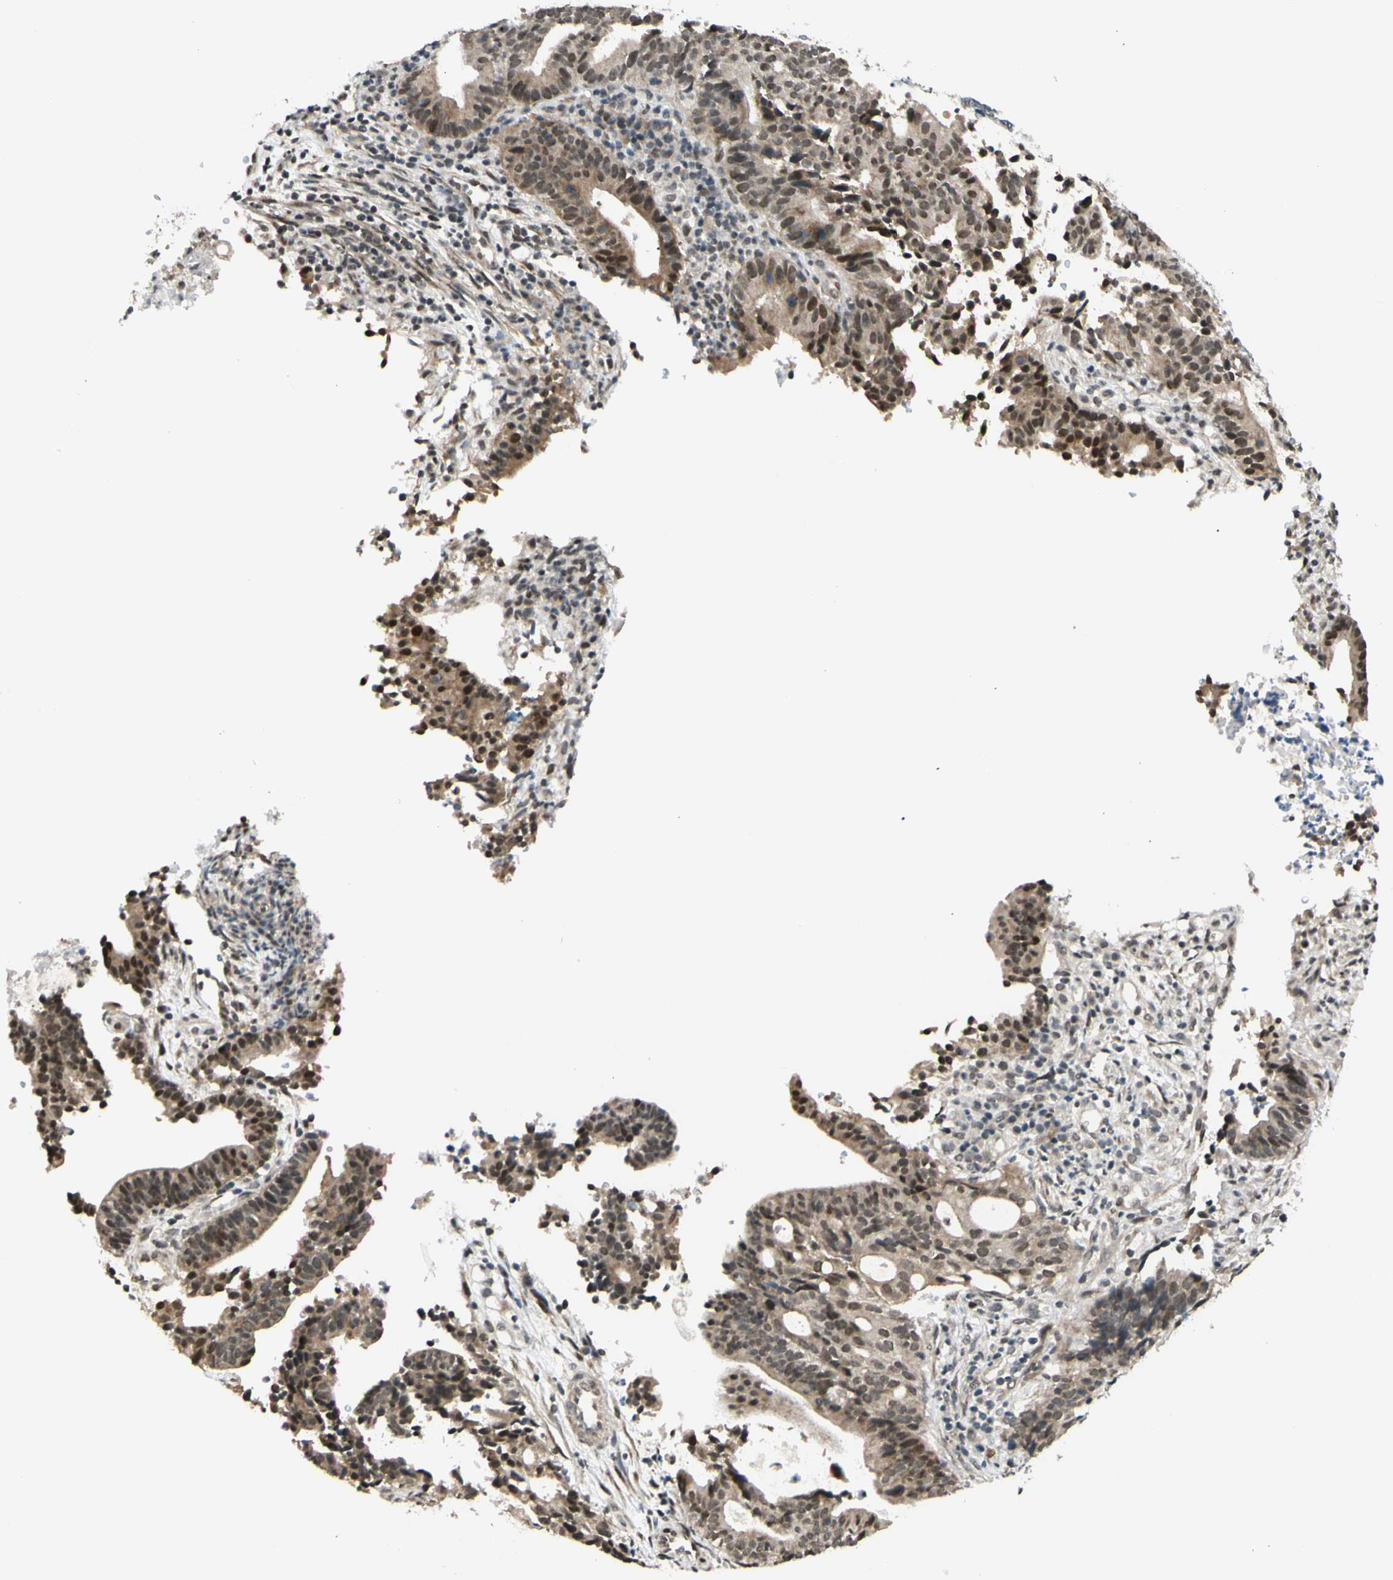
{"staining": {"intensity": "weak", "quantity": ">75%", "location": "cytoplasmic/membranous,nuclear"}, "tissue": "endometrial cancer", "cell_type": "Tumor cells", "image_type": "cancer", "snomed": [{"axis": "morphology", "description": "Adenocarcinoma, NOS"}, {"axis": "topography", "description": "Uterus"}], "caption": "Adenocarcinoma (endometrial) stained with a protein marker shows weak staining in tumor cells.", "gene": "BRMS1", "patient": {"sex": "female", "age": 83}}